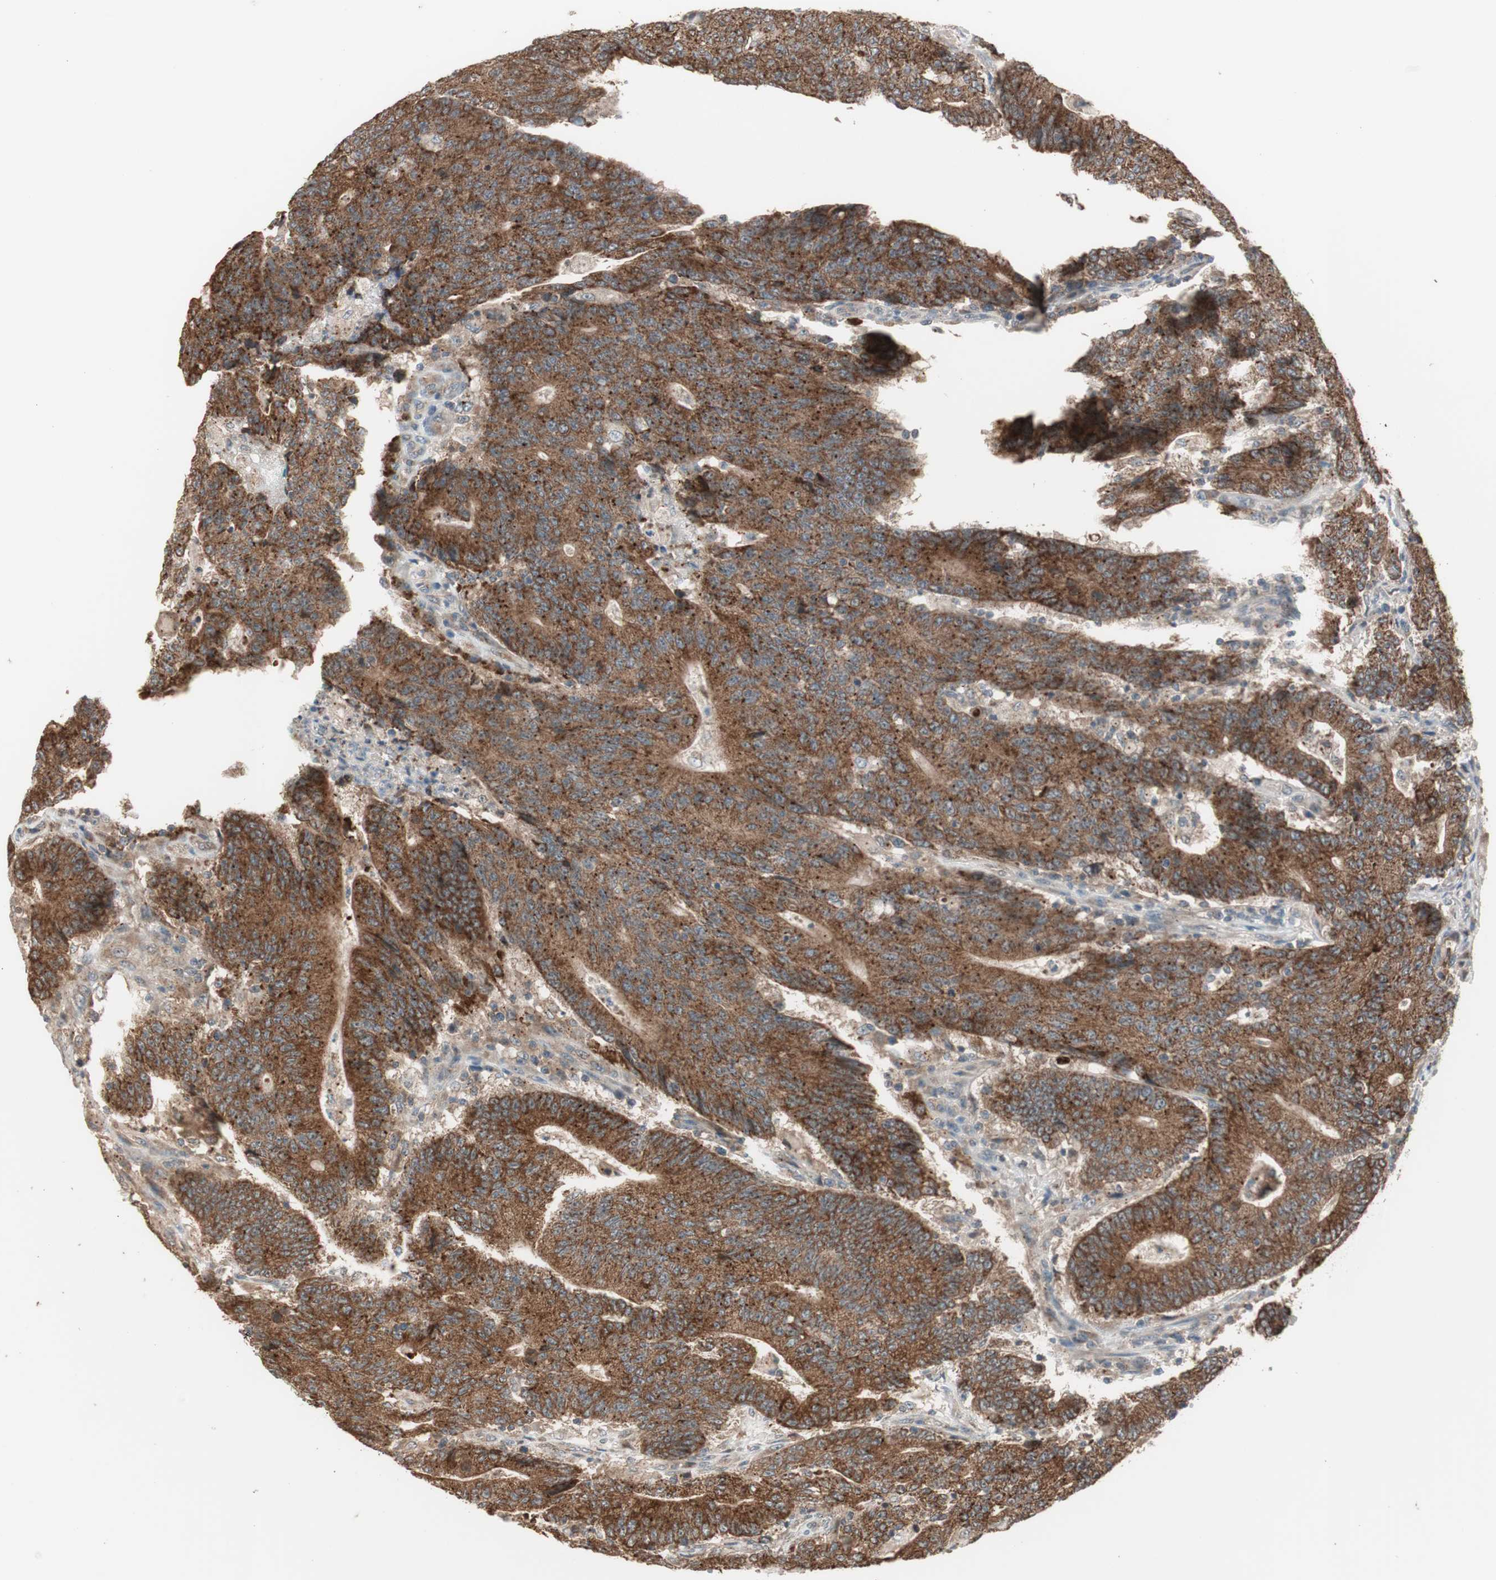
{"staining": {"intensity": "strong", "quantity": ">75%", "location": "cytoplasmic/membranous"}, "tissue": "colorectal cancer", "cell_type": "Tumor cells", "image_type": "cancer", "snomed": [{"axis": "morphology", "description": "Normal tissue, NOS"}, {"axis": "morphology", "description": "Adenocarcinoma, NOS"}, {"axis": "topography", "description": "Colon"}], "caption": "Approximately >75% of tumor cells in human colorectal adenocarcinoma display strong cytoplasmic/membranous protein staining as visualized by brown immunohistochemical staining.", "gene": "FBXO5", "patient": {"sex": "female", "age": 75}}